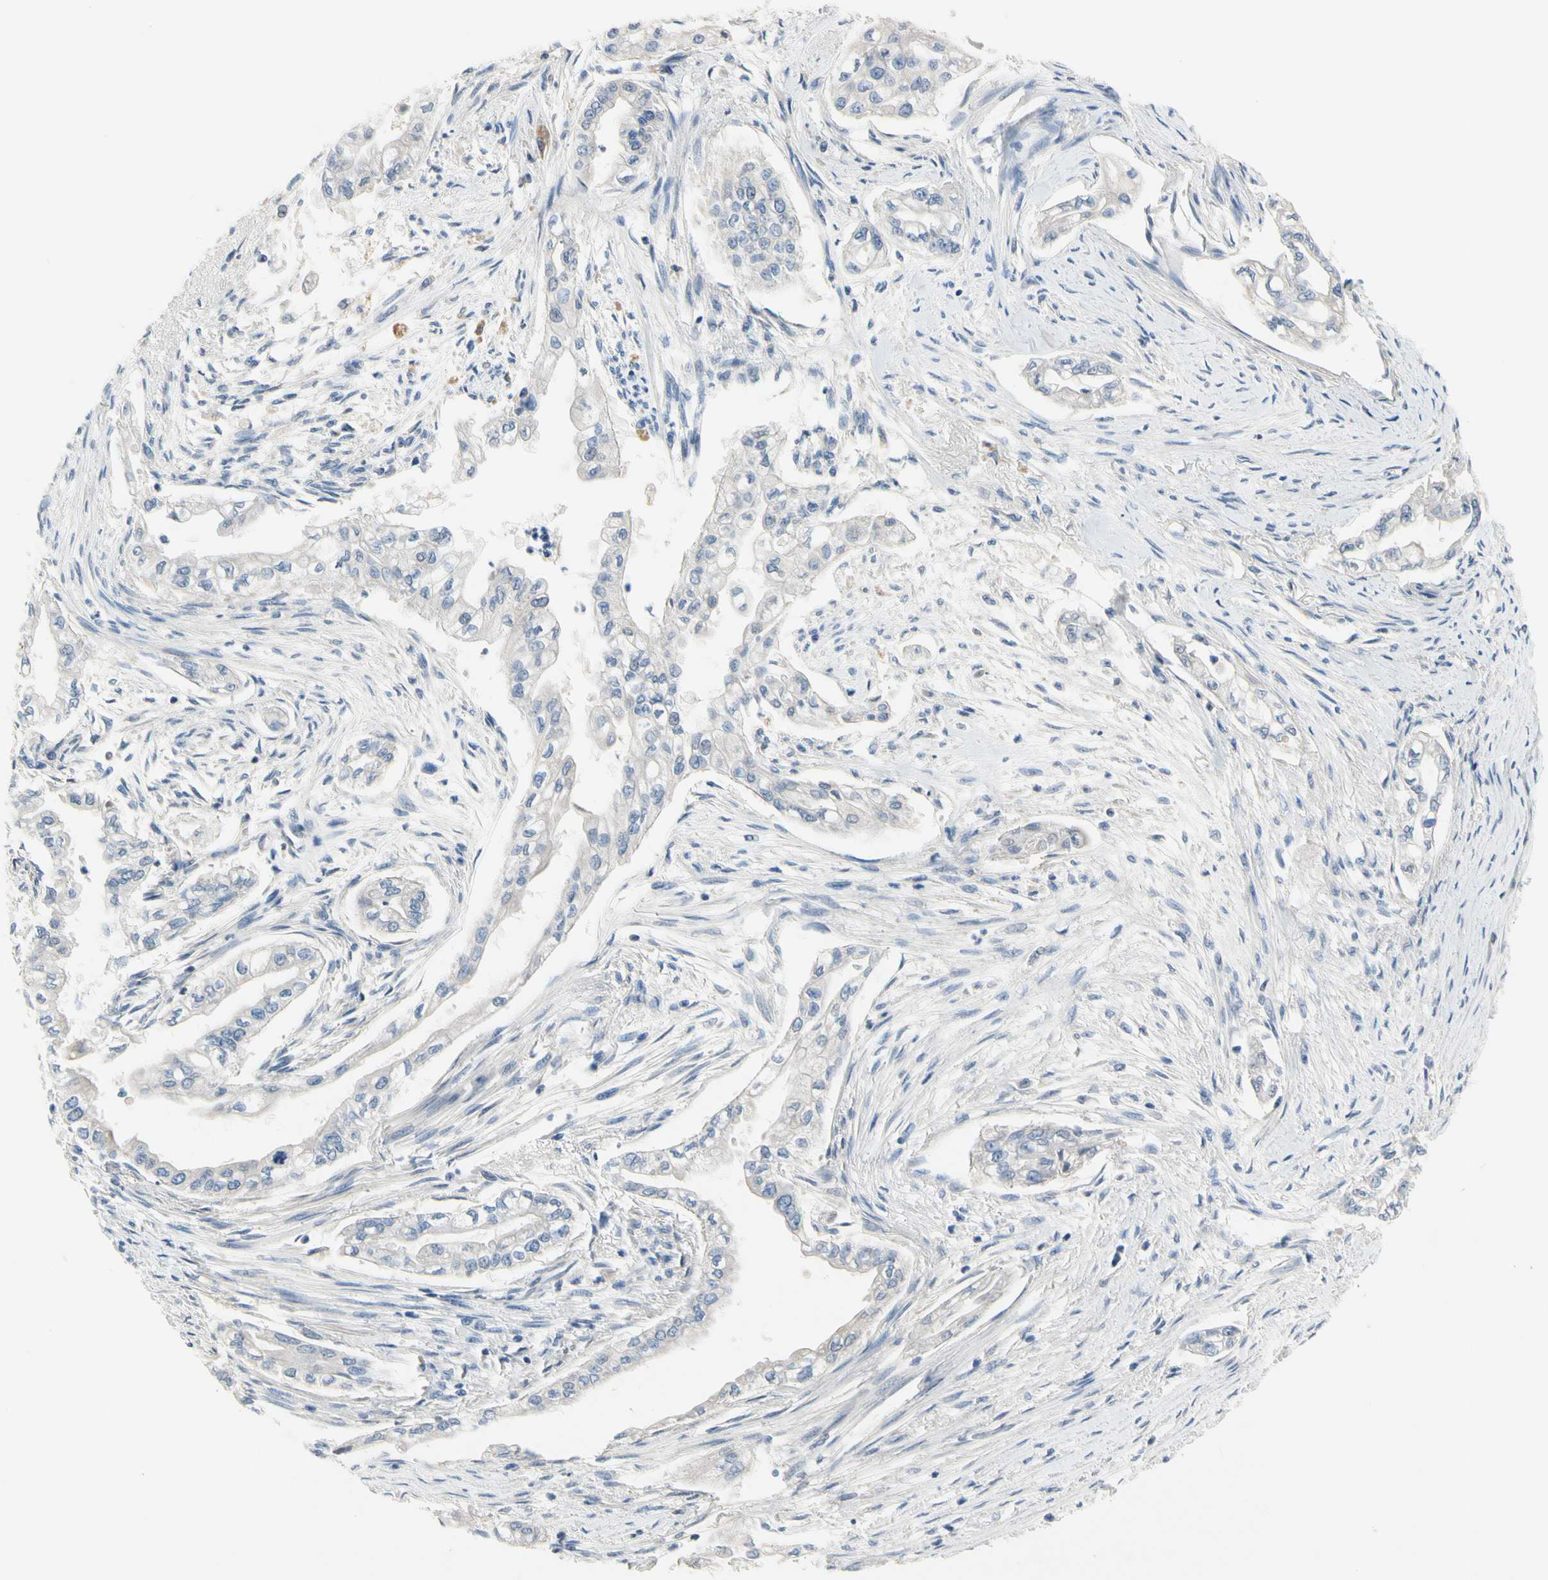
{"staining": {"intensity": "negative", "quantity": "none", "location": "none"}, "tissue": "pancreatic cancer", "cell_type": "Tumor cells", "image_type": "cancer", "snomed": [{"axis": "morphology", "description": "Normal tissue, NOS"}, {"axis": "topography", "description": "Pancreas"}], "caption": "Immunohistochemical staining of human pancreatic cancer shows no significant expression in tumor cells. Nuclei are stained in blue.", "gene": "ECRG4", "patient": {"sex": "male", "age": 42}}